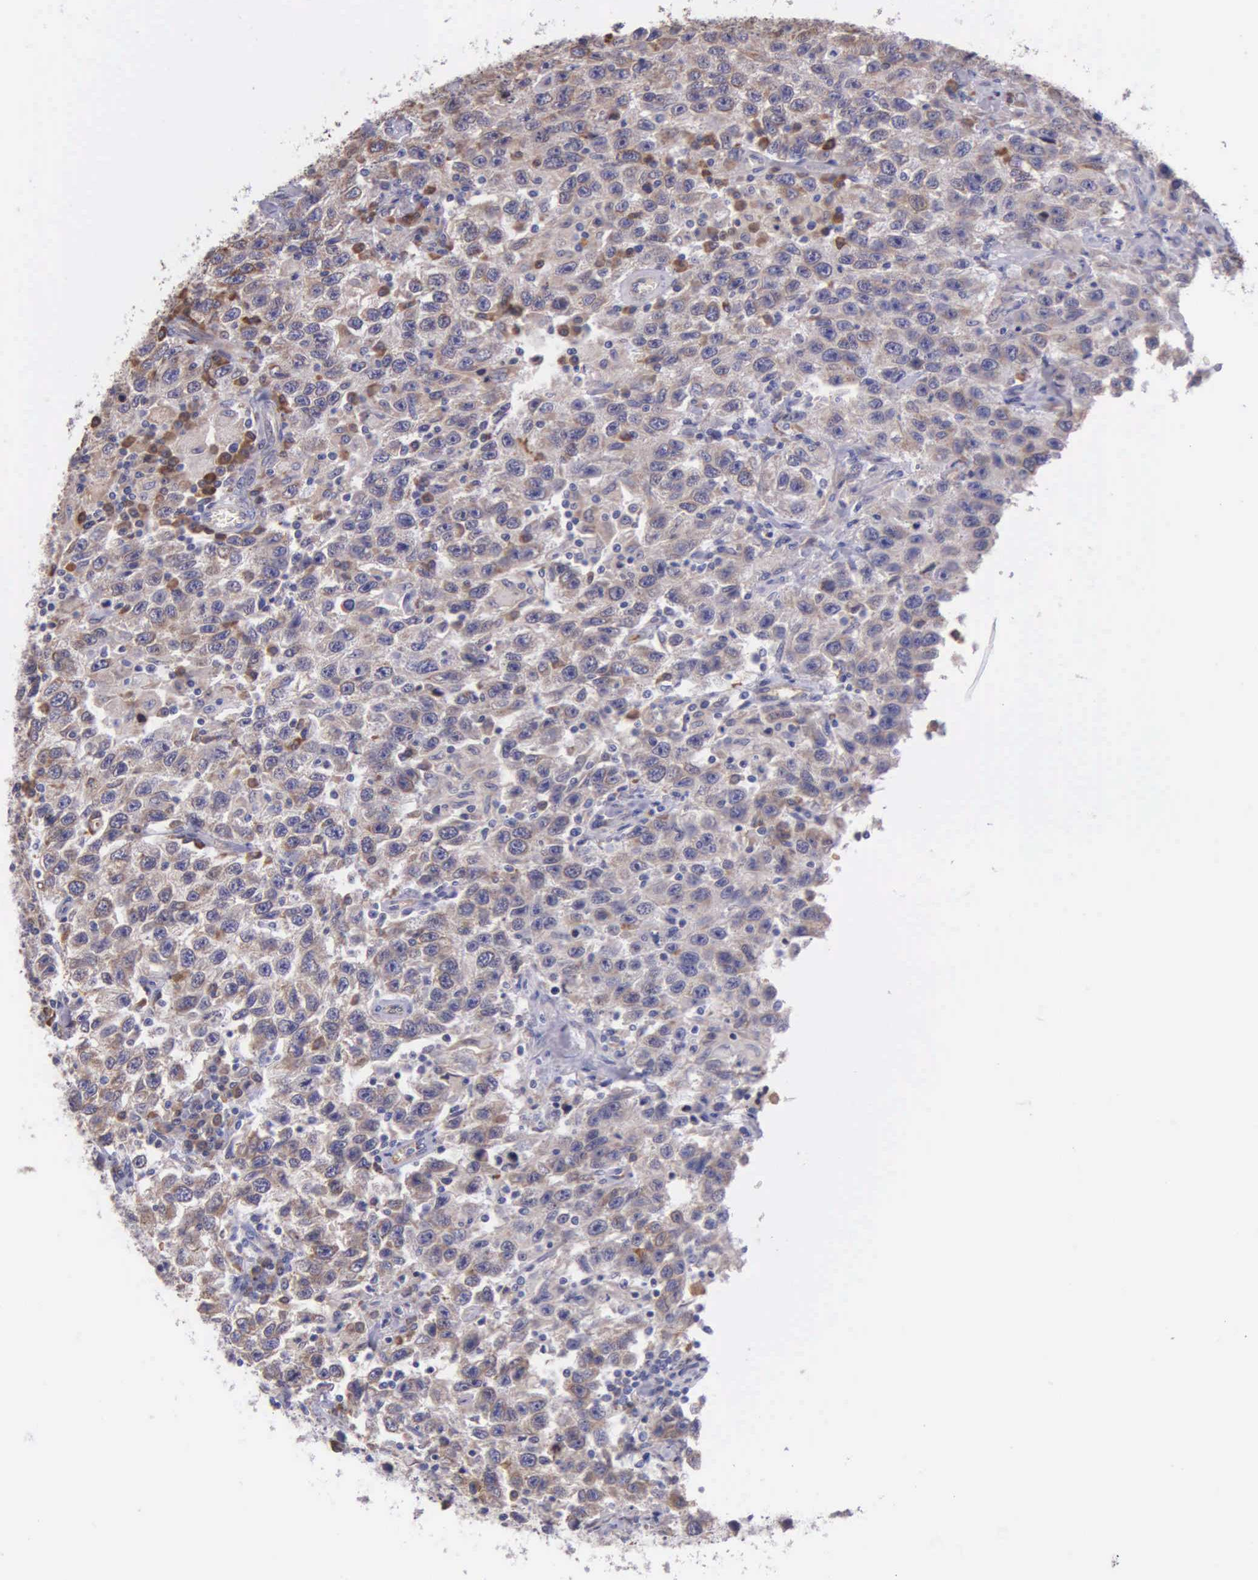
{"staining": {"intensity": "weak", "quantity": ">75%", "location": "cytoplasmic/membranous"}, "tissue": "testis cancer", "cell_type": "Tumor cells", "image_type": "cancer", "snomed": [{"axis": "morphology", "description": "Seminoma, NOS"}, {"axis": "topography", "description": "Testis"}], "caption": "Immunohistochemistry (IHC) of testis cancer (seminoma) exhibits low levels of weak cytoplasmic/membranous expression in about >75% of tumor cells.", "gene": "ZC3H12B", "patient": {"sex": "male", "age": 41}}